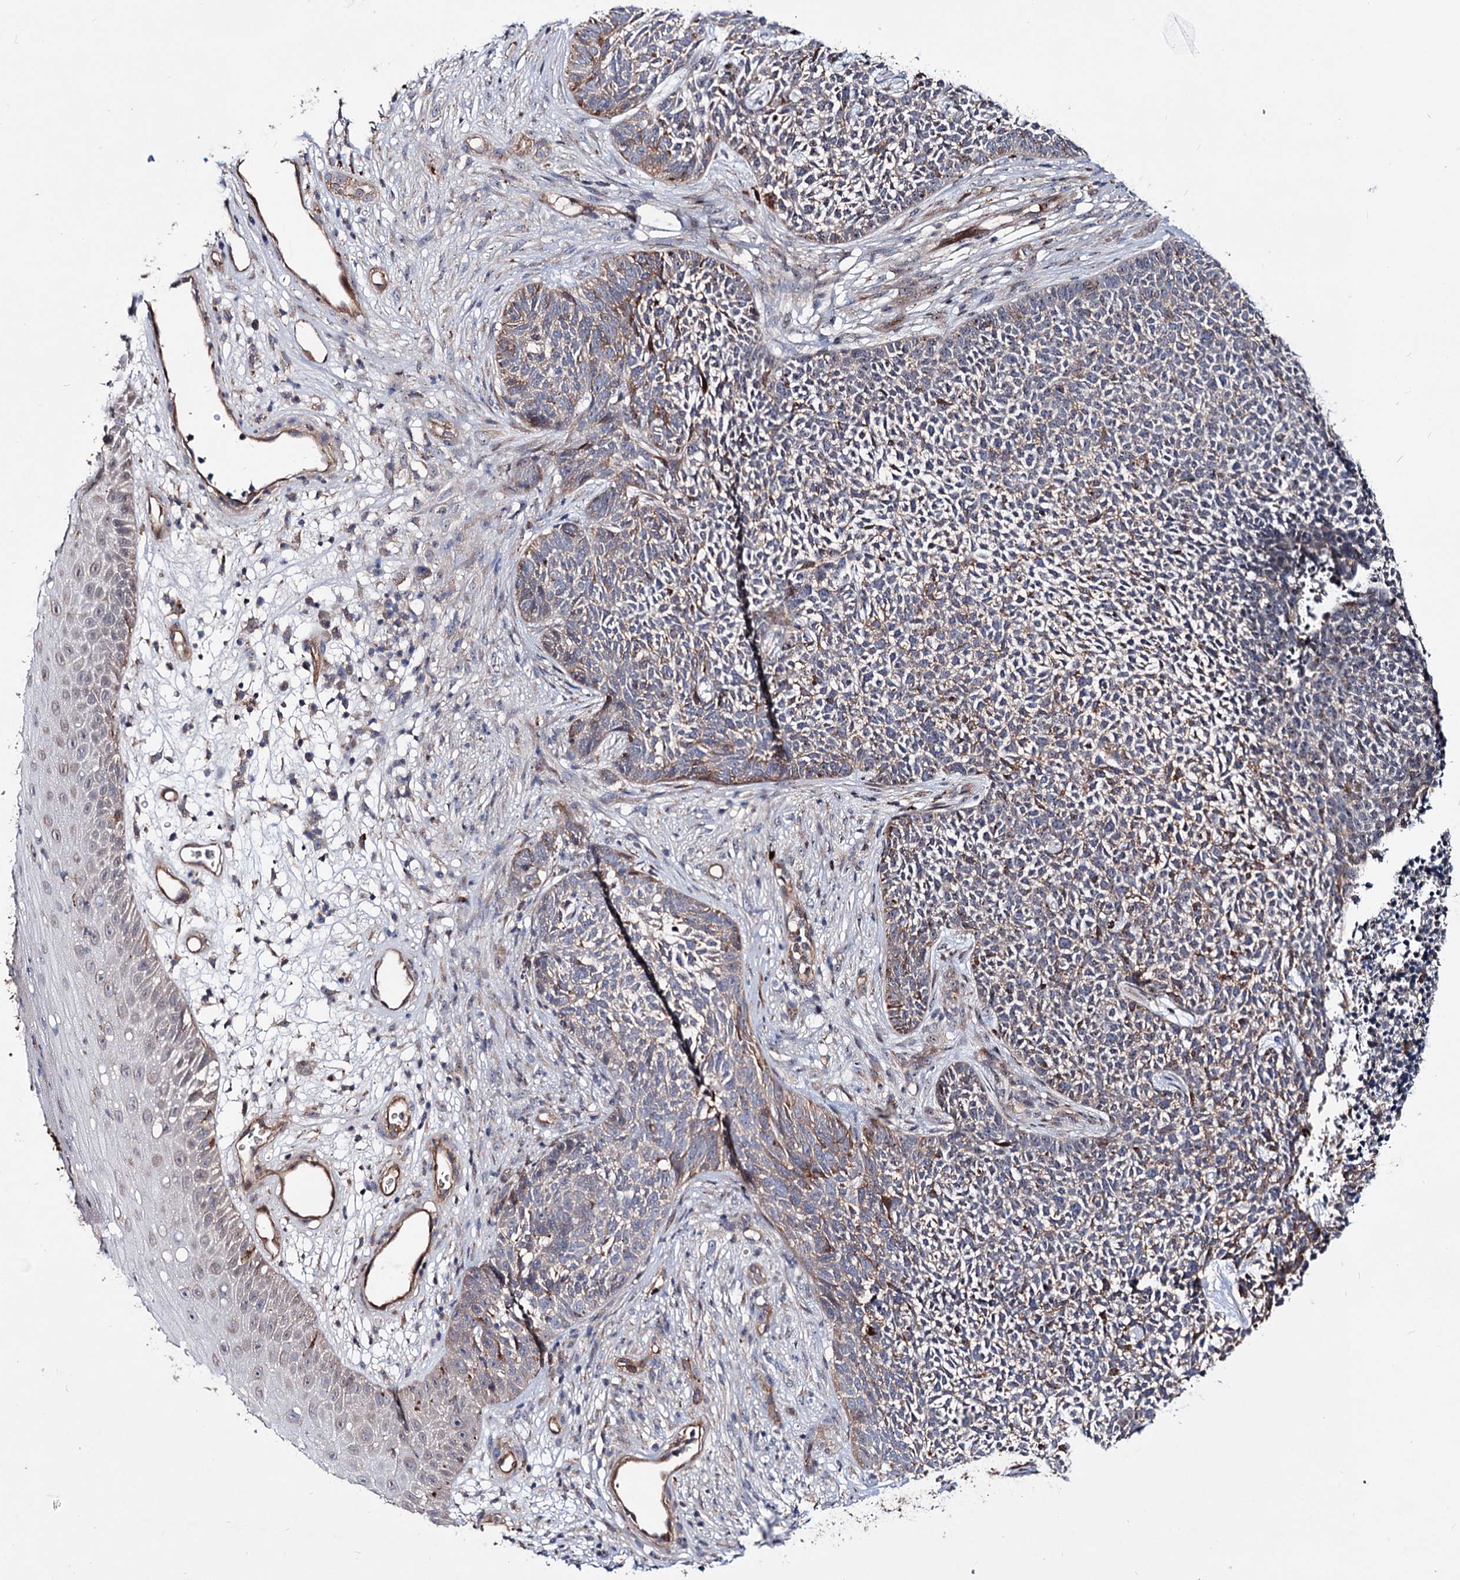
{"staining": {"intensity": "moderate", "quantity": "<25%", "location": "cytoplasmic/membranous"}, "tissue": "skin cancer", "cell_type": "Tumor cells", "image_type": "cancer", "snomed": [{"axis": "morphology", "description": "Basal cell carcinoma"}, {"axis": "topography", "description": "Skin"}], "caption": "Moderate cytoplasmic/membranous staining is present in approximately <25% of tumor cells in basal cell carcinoma (skin). Nuclei are stained in blue.", "gene": "PTDSS2", "patient": {"sex": "female", "age": 84}}